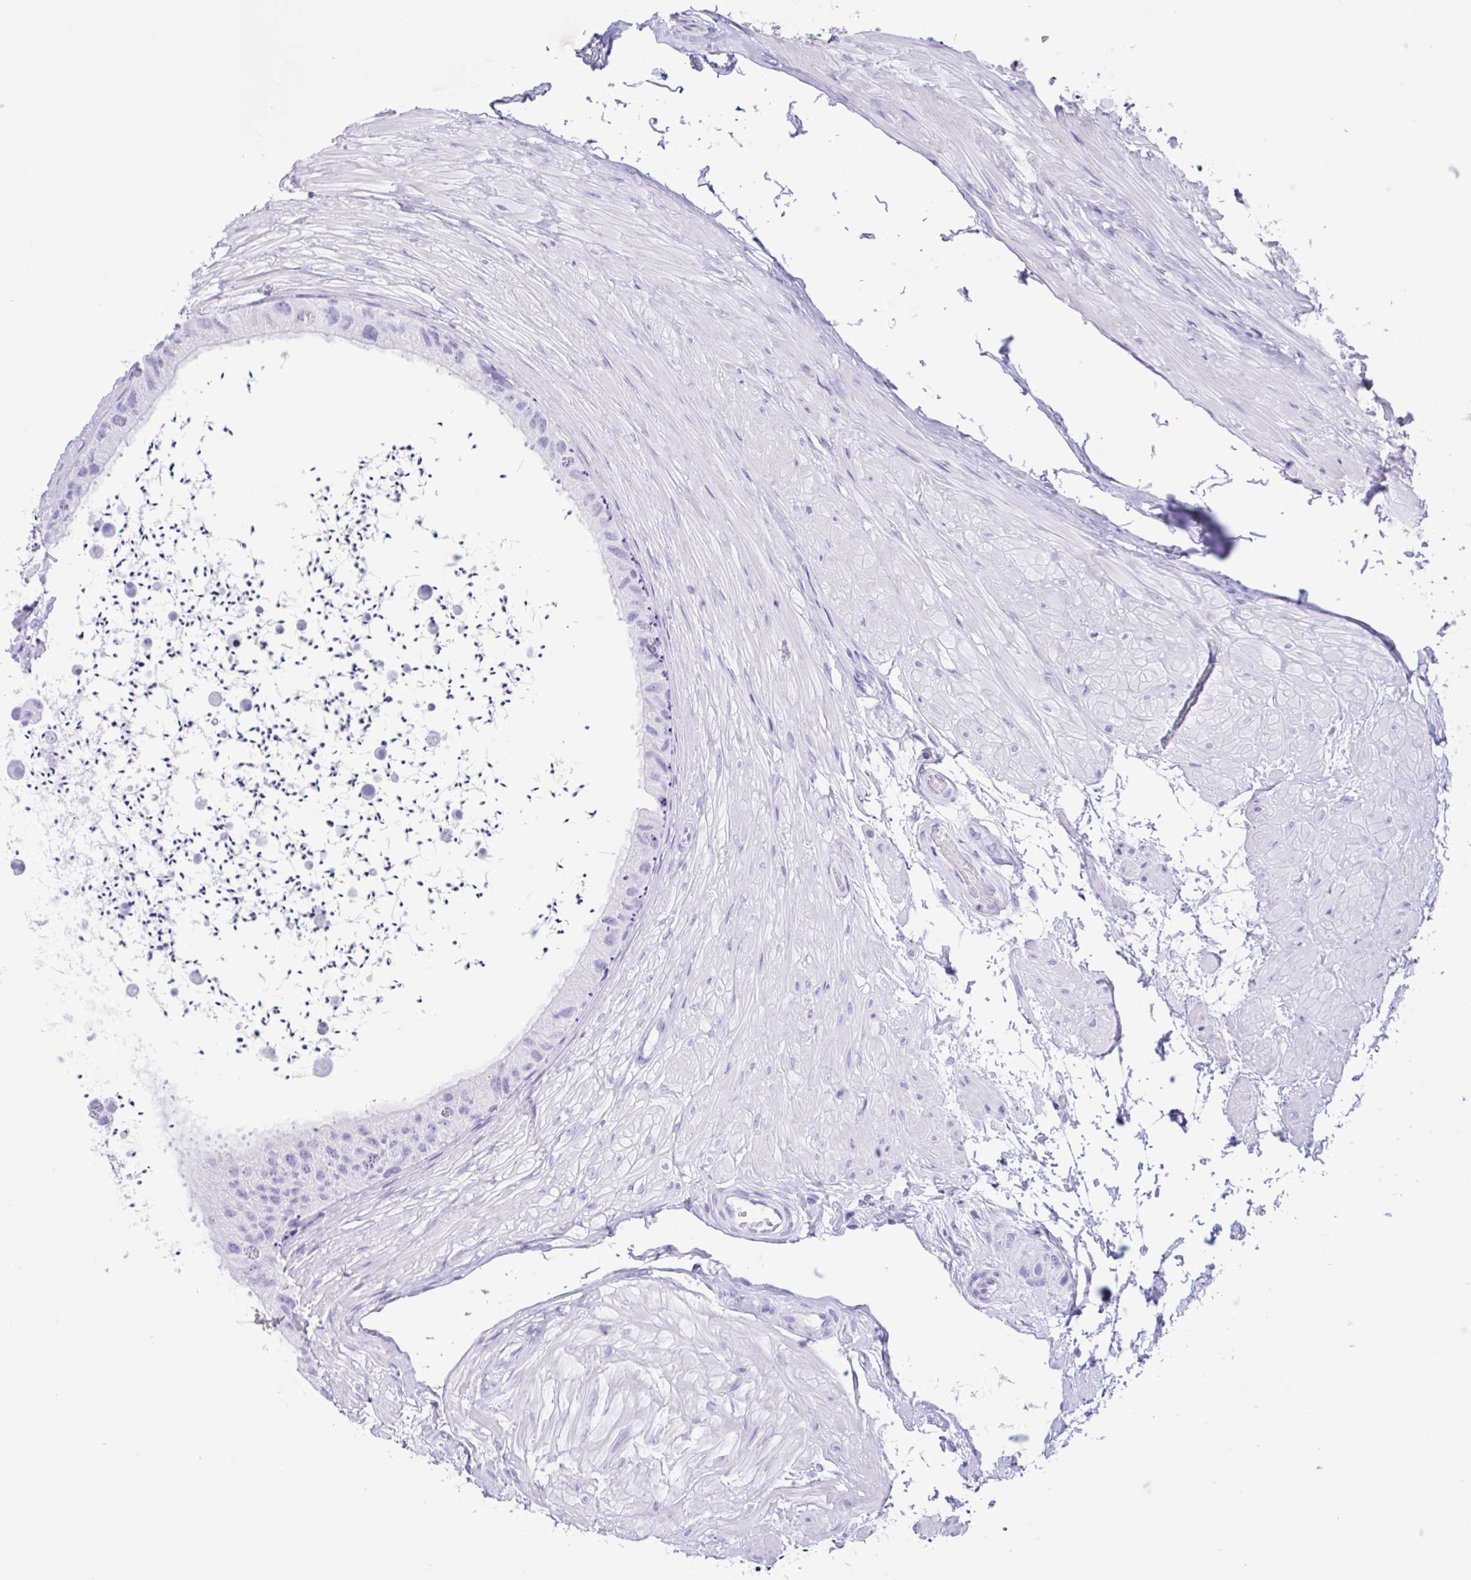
{"staining": {"intensity": "negative", "quantity": "none", "location": "none"}, "tissue": "epididymis", "cell_type": "Glandular cells", "image_type": "normal", "snomed": [{"axis": "morphology", "description": "Normal tissue, NOS"}, {"axis": "topography", "description": "Epididymis"}, {"axis": "topography", "description": "Peripheral nerve tissue"}], "caption": "Human epididymis stained for a protein using immunohistochemistry exhibits no staining in glandular cells.", "gene": "CPA1", "patient": {"sex": "male", "age": 32}}